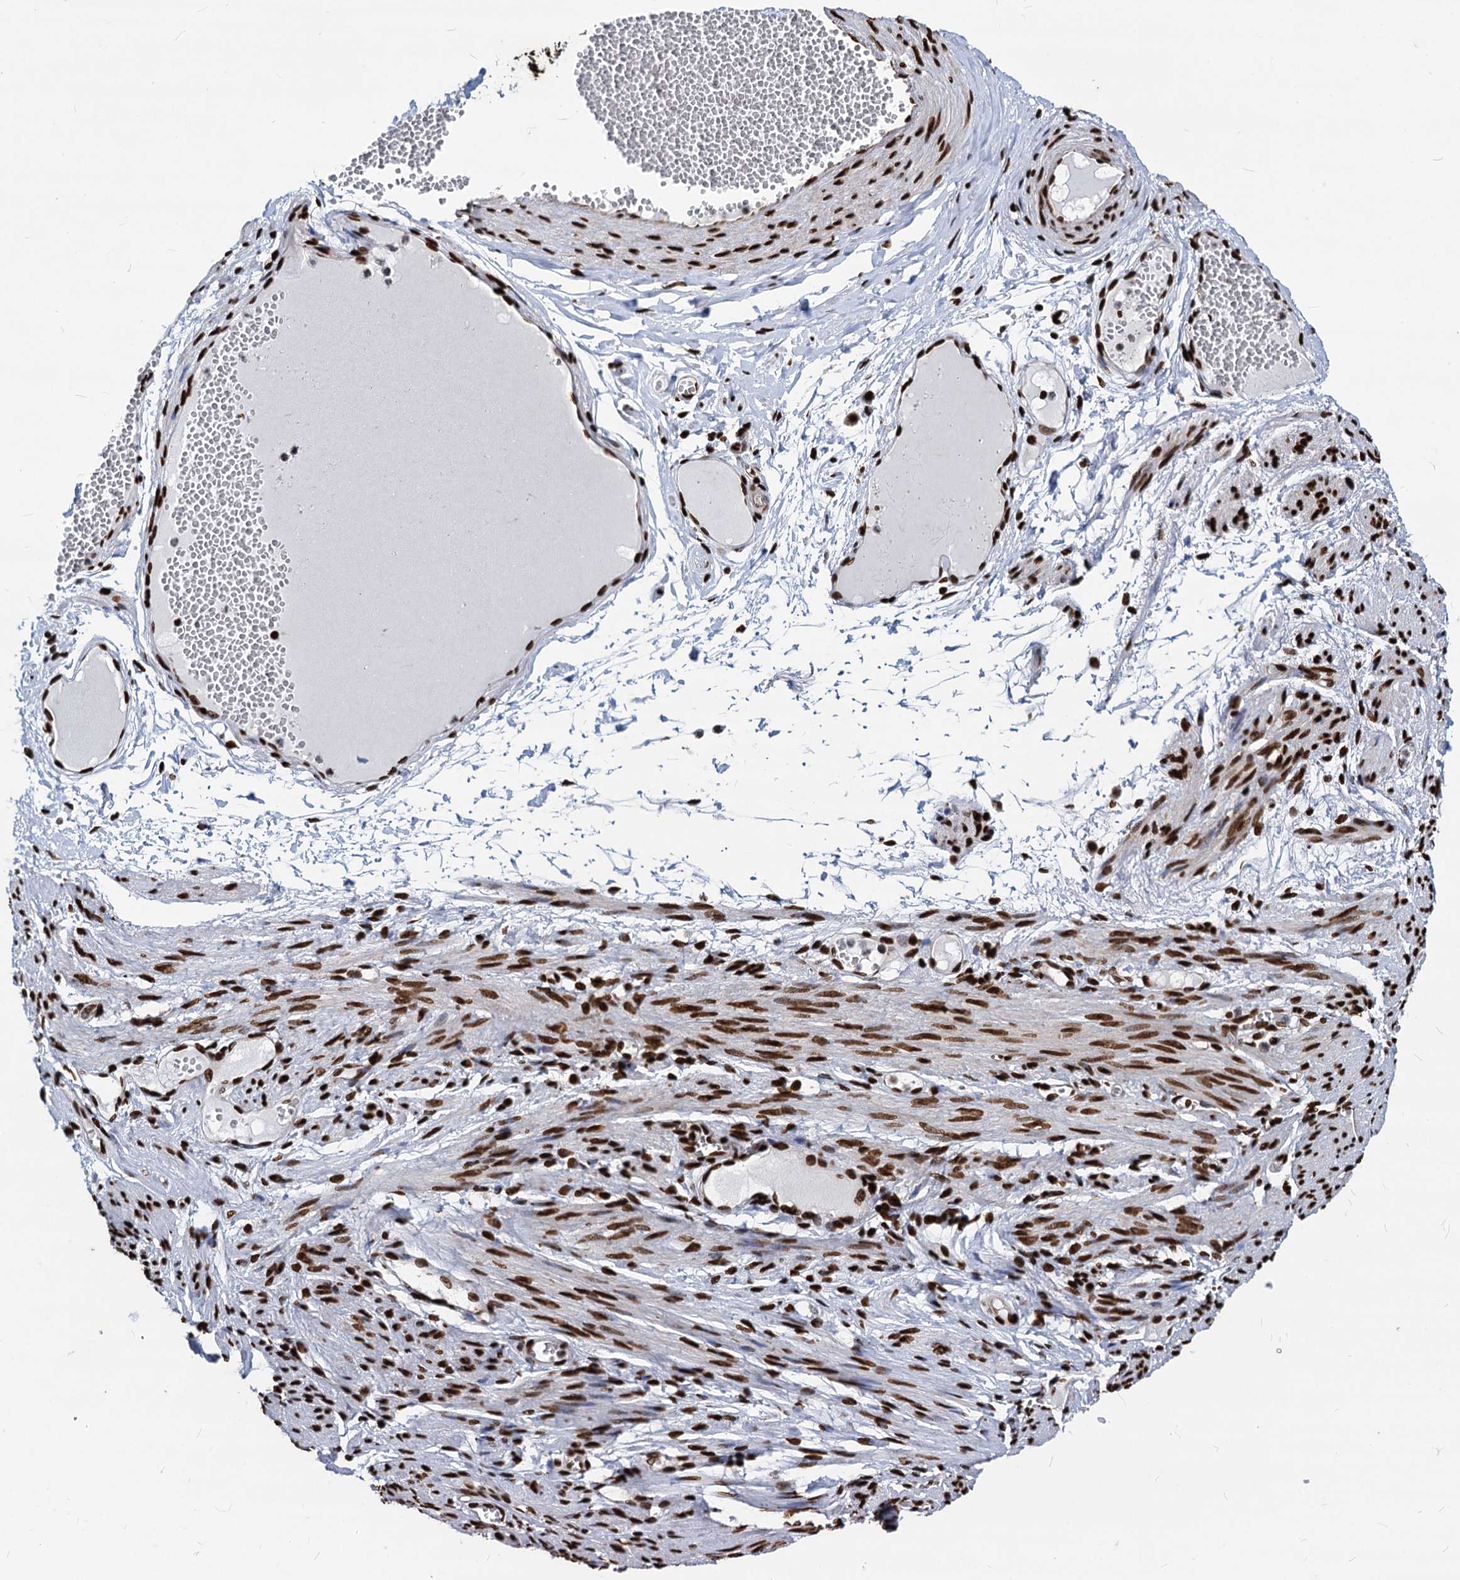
{"staining": {"intensity": "strong", "quantity": ">75%", "location": "nuclear"}, "tissue": "adipose tissue", "cell_type": "Adipocytes", "image_type": "normal", "snomed": [{"axis": "morphology", "description": "Normal tissue, NOS"}, {"axis": "topography", "description": "Smooth muscle"}, {"axis": "topography", "description": "Peripheral nerve tissue"}], "caption": "Adipocytes reveal high levels of strong nuclear expression in approximately >75% of cells in normal adipose tissue. Immunohistochemistry stains the protein in brown and the nuclei are stained blue.", "gene": "MECP2", "patient": {"sex": "female", "age": 39}}